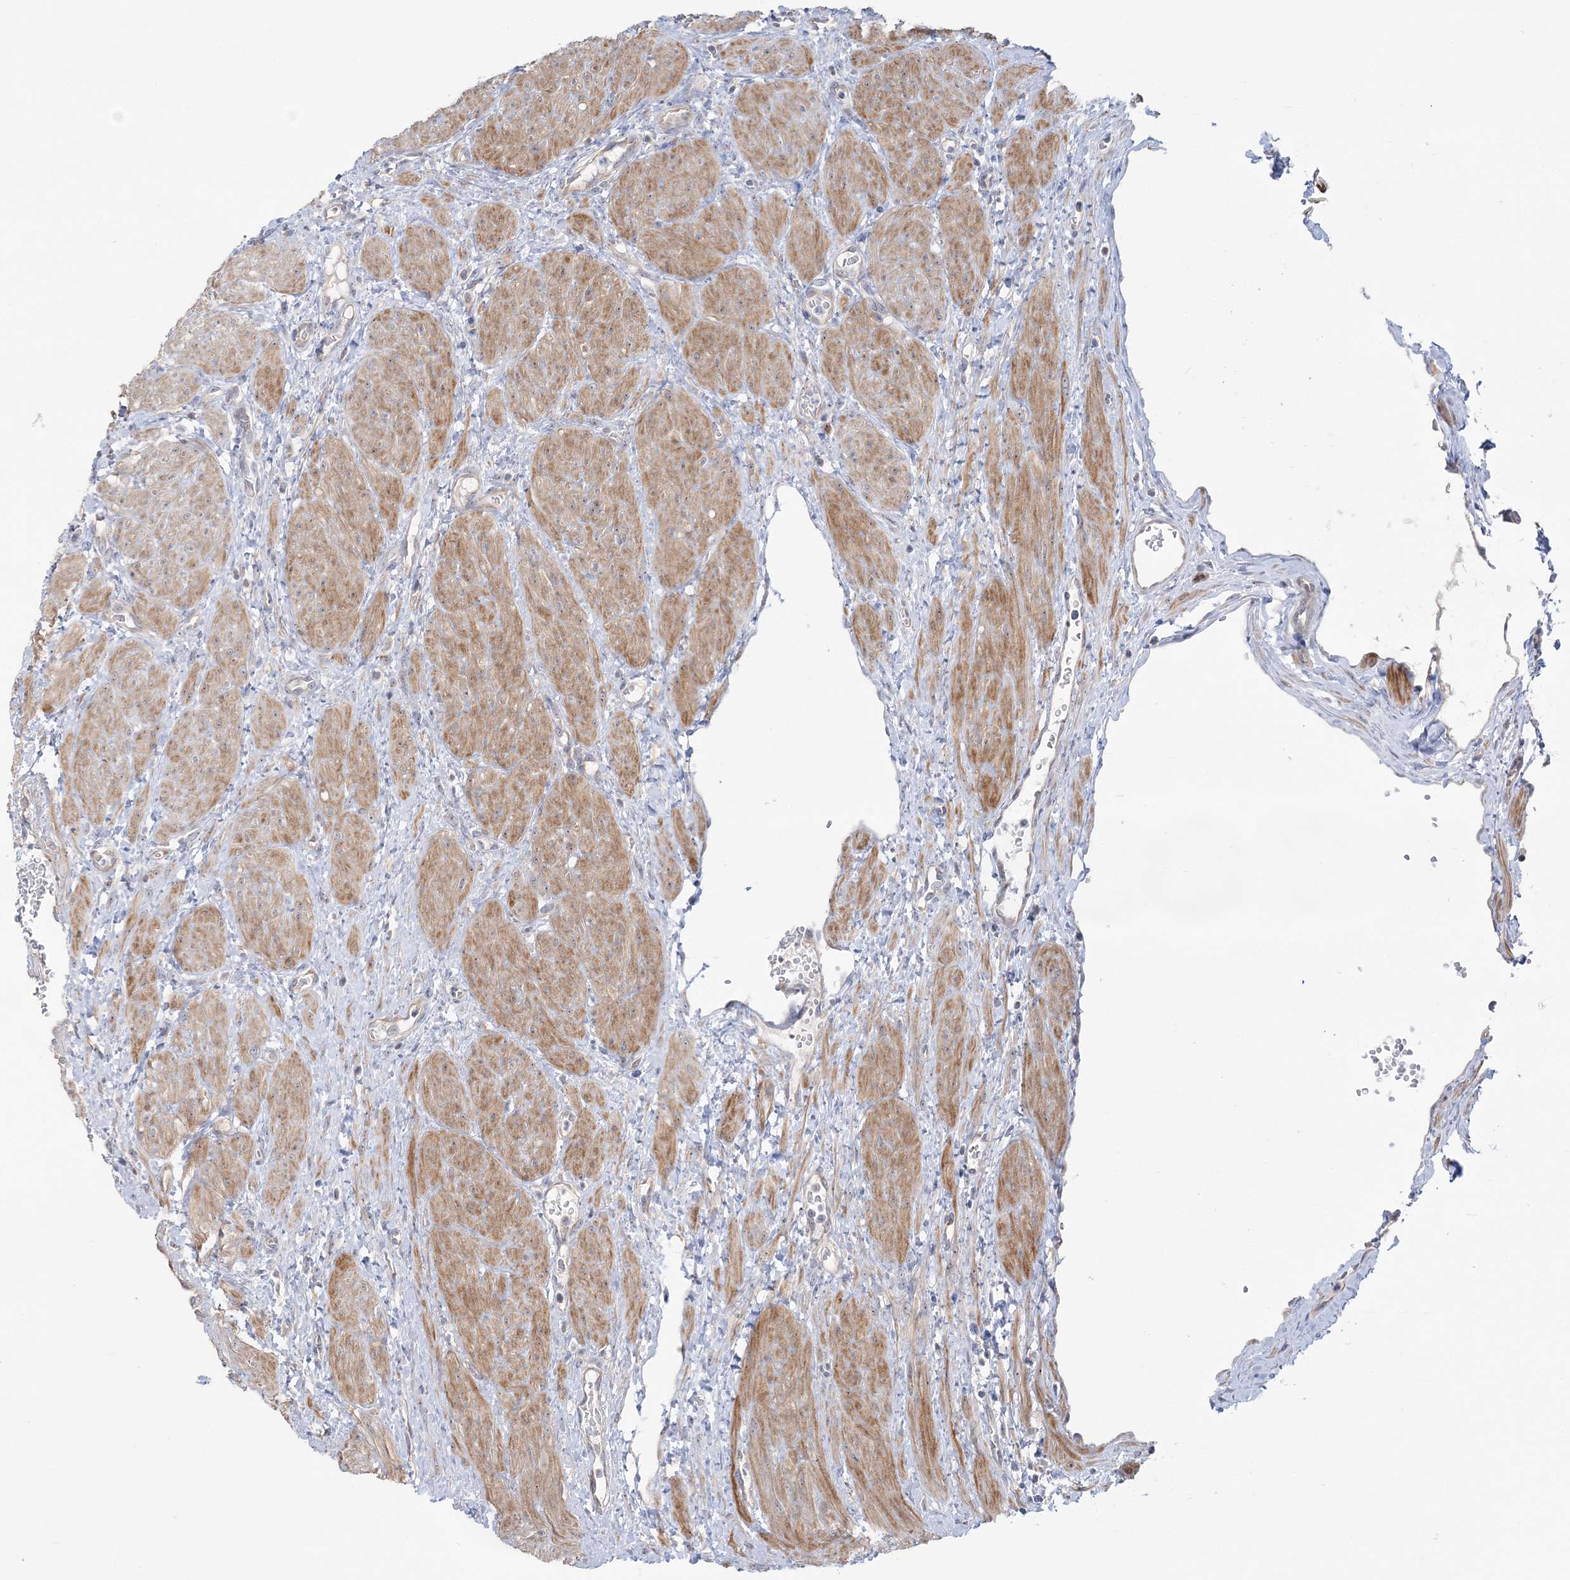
{"staining": {"intensity": "weak", "quantity": "<25%", "location": "cytoplasmic/membranous"}, "tissue": "ovary", "cell_type": "Ovarian stroma cells", "image_type": "normal", "snomed": [{"axis": "morphology", "description": "Normal tissue, NOS"}, {"axis": "morphology", "description": "Cyst, NOS"}, {"axis": "topography", "description": "Ovary"}], "caption": "This is a histopathology image of immunohistochemistry (IHC) staining of benign ovary, which shows no staining in ovarian stroma cells. (DAB IHC, high magnification).", "gene": "MMADHC", "patient": {"sex": "female", "age": 33}}